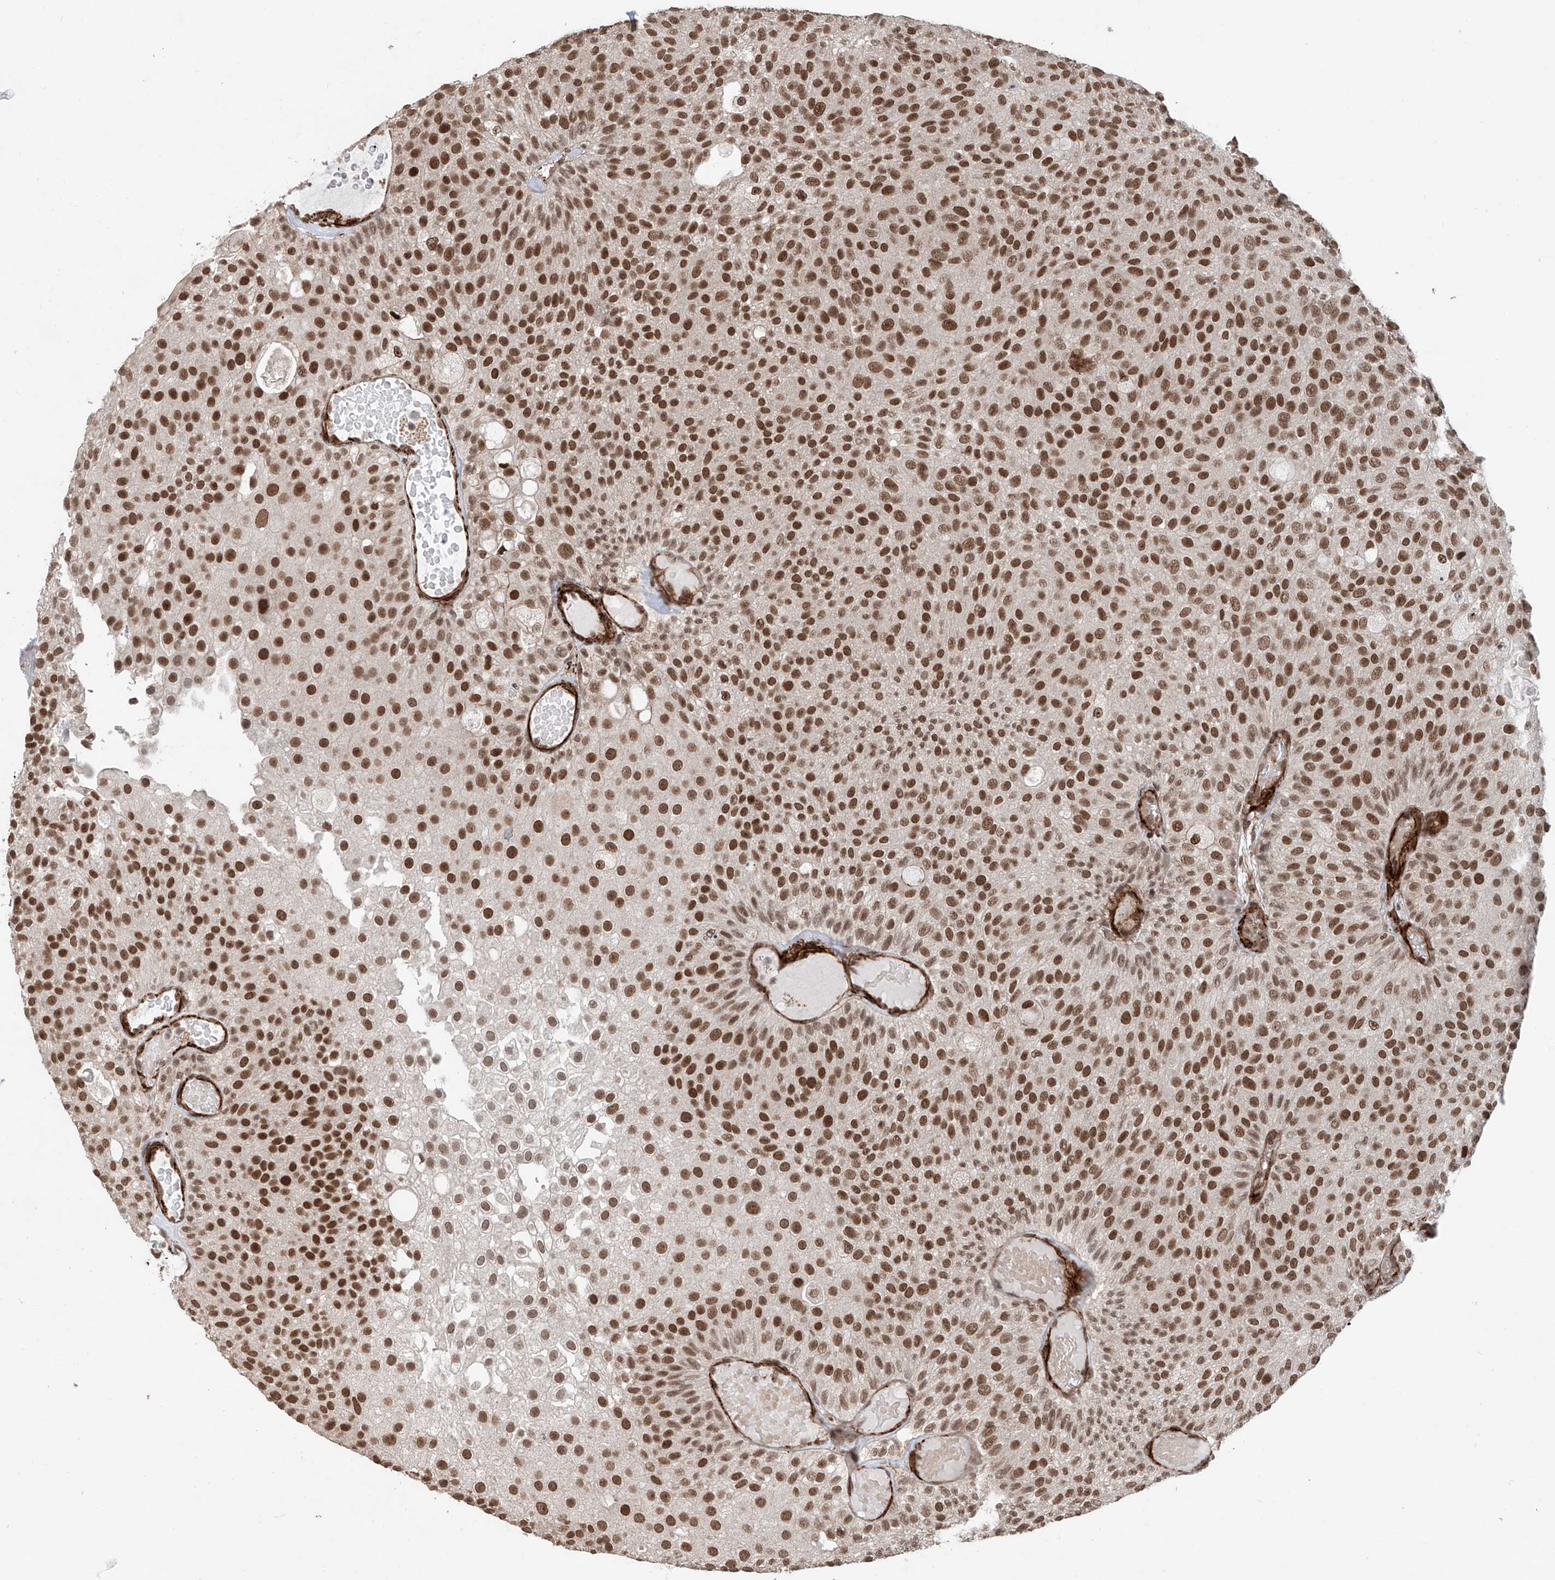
{"staining": {"intensity": "strong", "quantity": ">75%", "location": "nuclear"}, "tissue": "urothelial cancer", "cell_type": "Tumor cells", "image_type": "cancer", "snomed": [{"axis": "morphology", "description": "Urothelial carcinoma, Low grade"}, {"axis": "topography", "description": "Urinary bladder"}], "caption": "Protein expression by IHC demonstrates strong nuclear expression in approximately >75% of tumor cells in urothelial cancer.", "gene": "SDE2", "patient": {"sex": "male", "age": 78}}